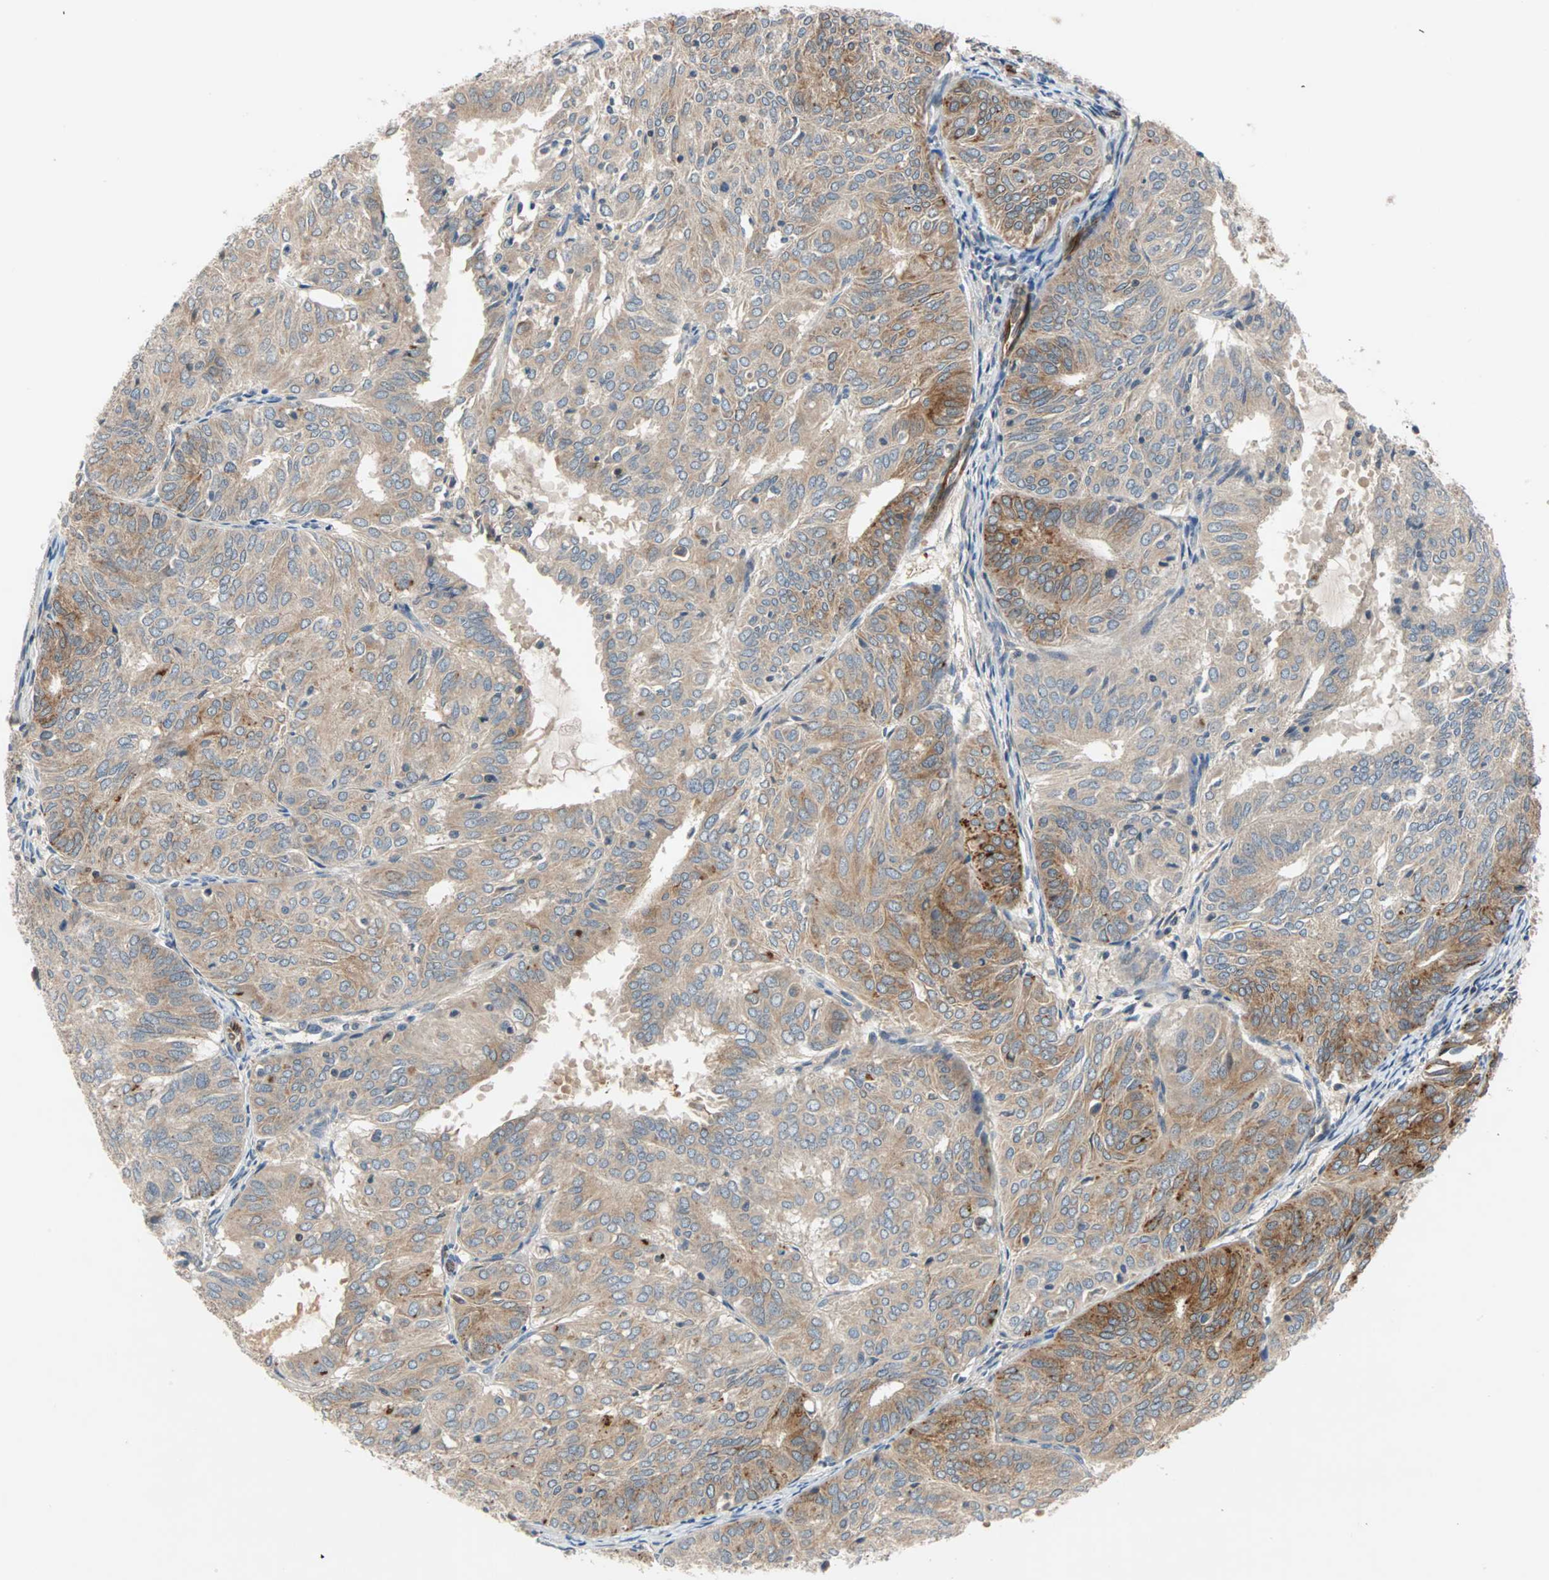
{"staining": {"intensity": "moderate", "quantity": "<25%", "location": "cytoplasmic/membranous"}, "tissue": "endometrial cancer", "cell_type": "Tumor cells", "image_type": "cancer", "snomed": [{"axis": "morphology", "description": "Adenocarcinoma, NOS"}, {"axis": "topography", "description": "Uterus"}], "caption": "DAB (3,3'-diaminobenzidine) immunohistochemical staining of adenocarcinoma (endometrial) reveals moderate cytoplasmic/membranous protein expression in about <25% of tumor cells.", "gene": "MAP4K1", "patient": {"sex": "female", "age": 60}}